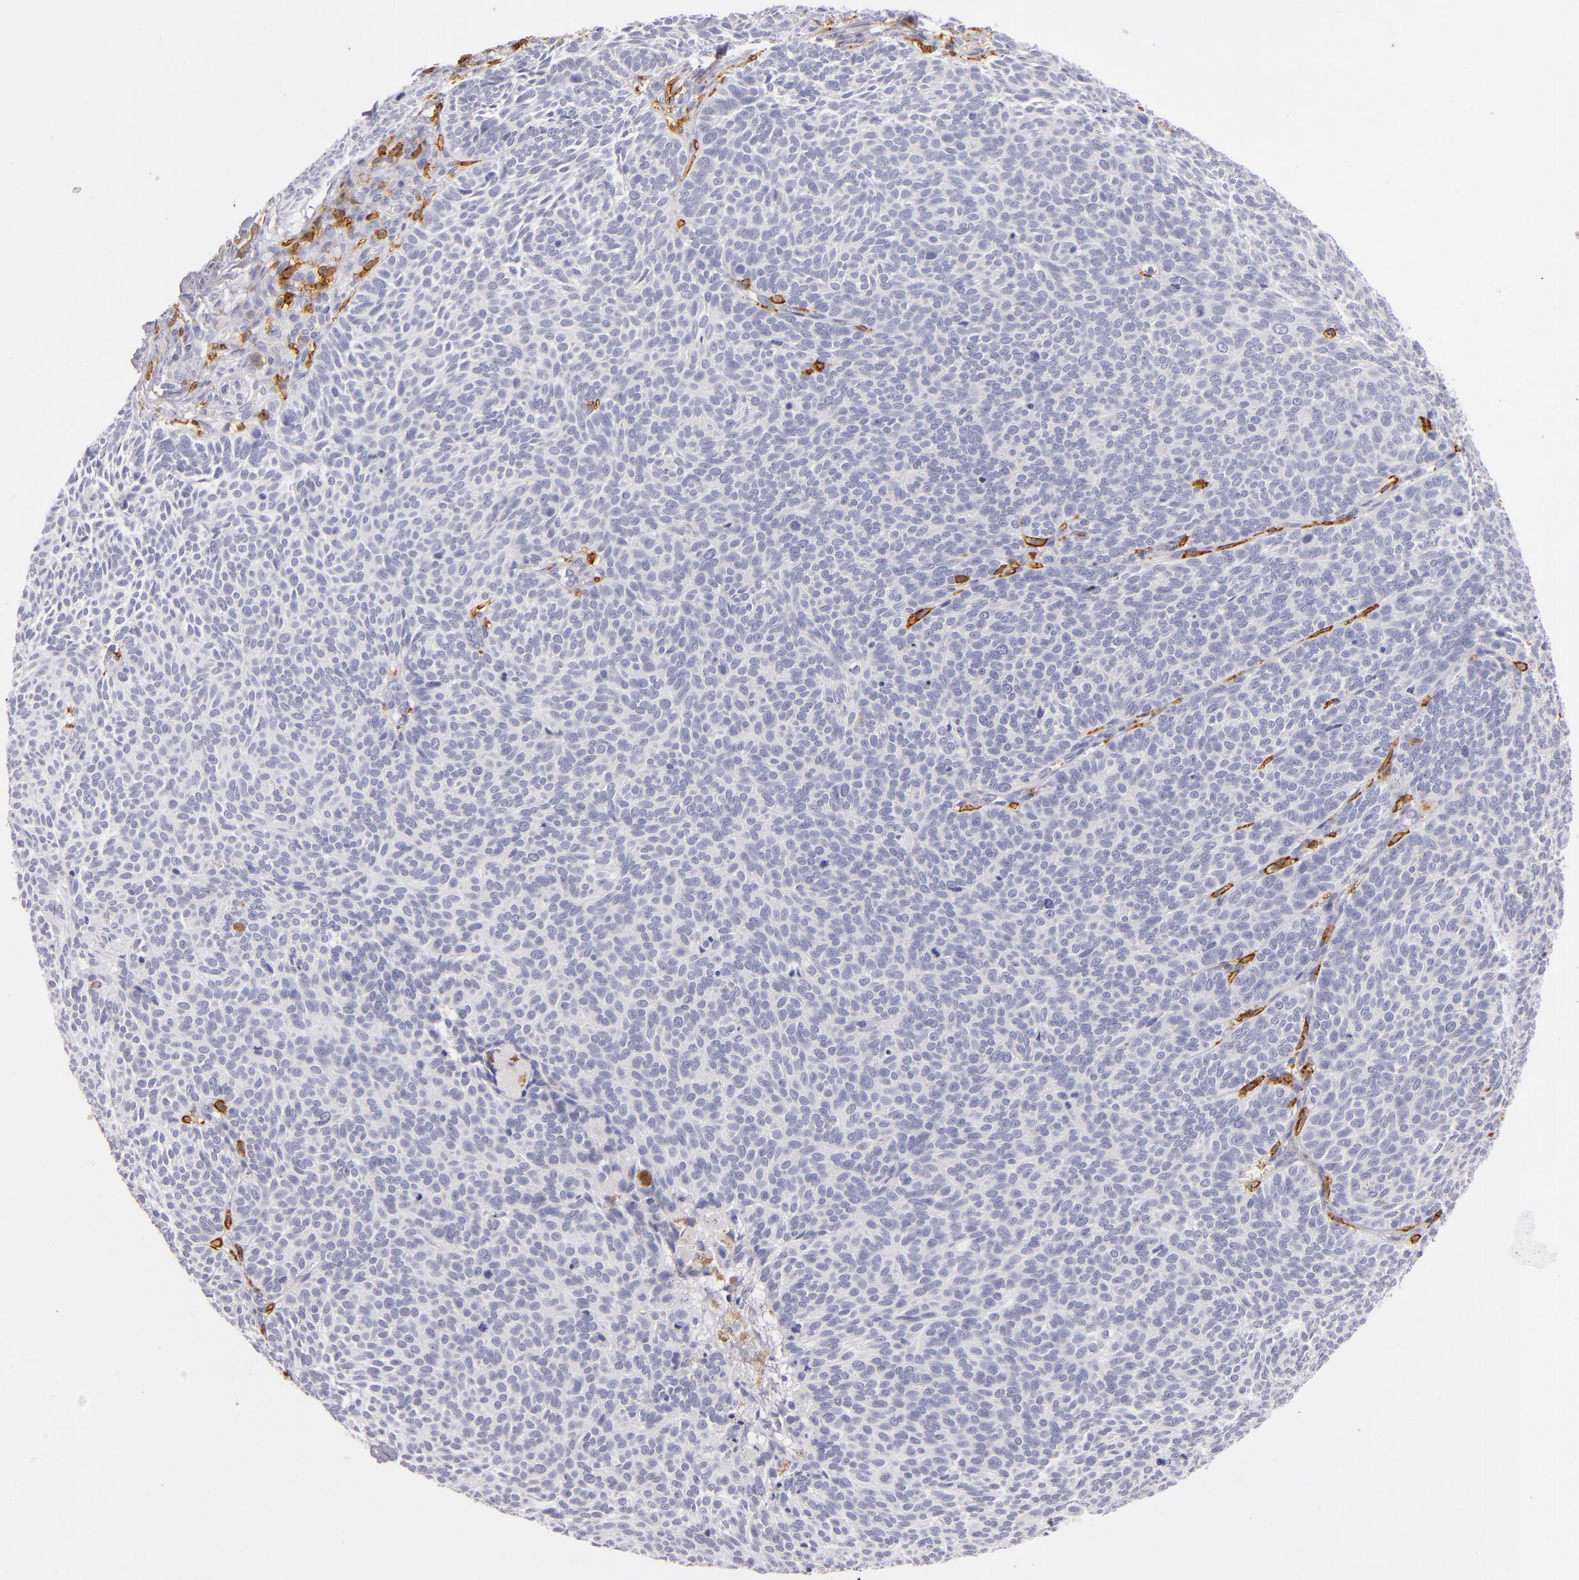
{"staining": {"intensity": "negative", "quantity": "none", "location": "none"}, "tissue": "skin cancer", "cell_type": "Tumor cells", "image_type": "cancer", "snomed": [{"axis": "morphology", "description": "Basal cell carcinoma"}, {"axis": "topography", "description": "Skin"}], "caption": "Tumor cells show no significant protein staining in skin basal cell carcinoma.", "gene": "LAT", "patient": {"sex": "male", "age": 63}}